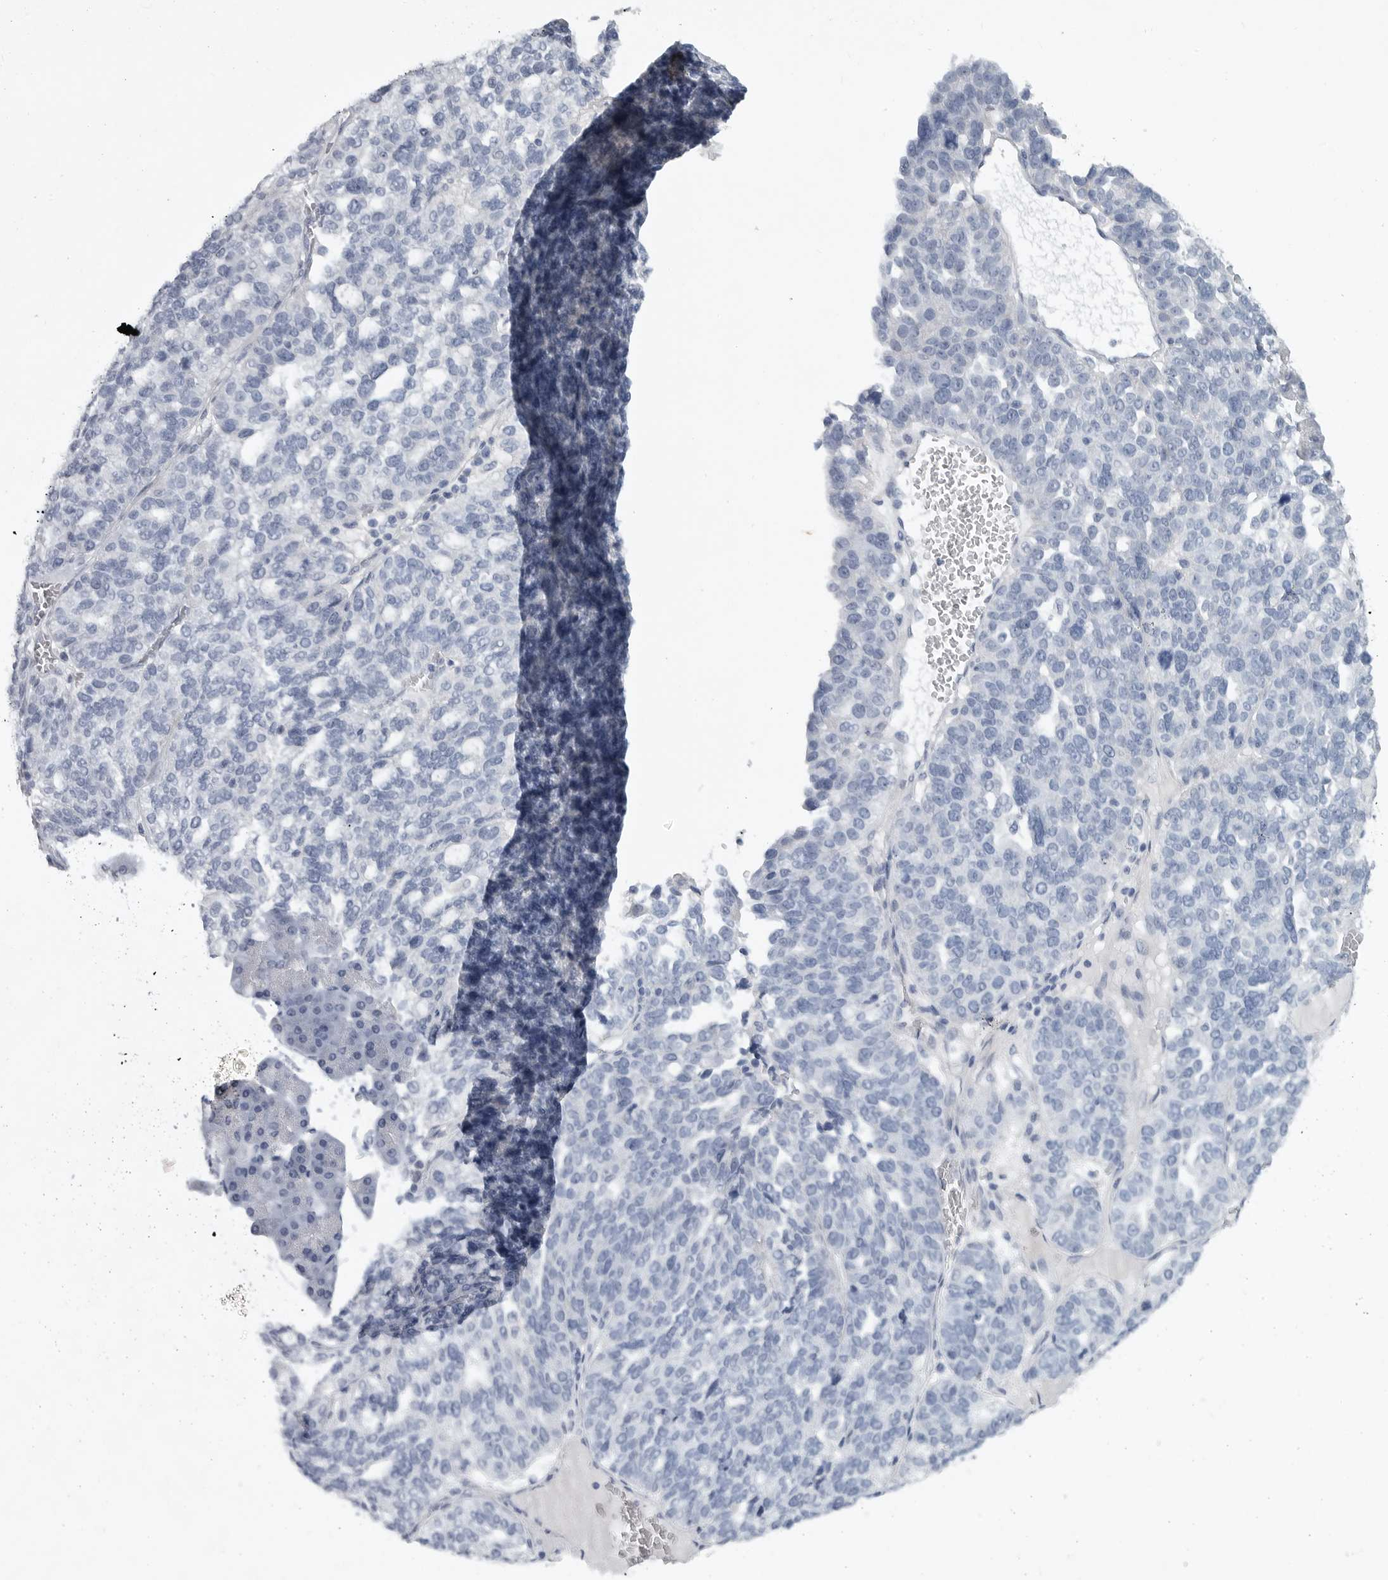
{"staining": {"intensity": "negative", "quantity": "none", "location": "none"}, "tissue": "ovarian cancer", "cell_type": "Tumor cells", "image_type": "cancer", "snomed": [{"axis": "morphology", "description": "Cystadenocarcinoma, serous, NOS"}, {"axis": "topography", "description": "Ovary"}], "caption": "Ovarian cancer (serous cystadenocarcinoma) stained for a protein using immunohistochemistry (IHC) demonstrates no positivity tumor cells.", "gene": "FBXO43", "patient": {"sex": "female", "age": 59}}